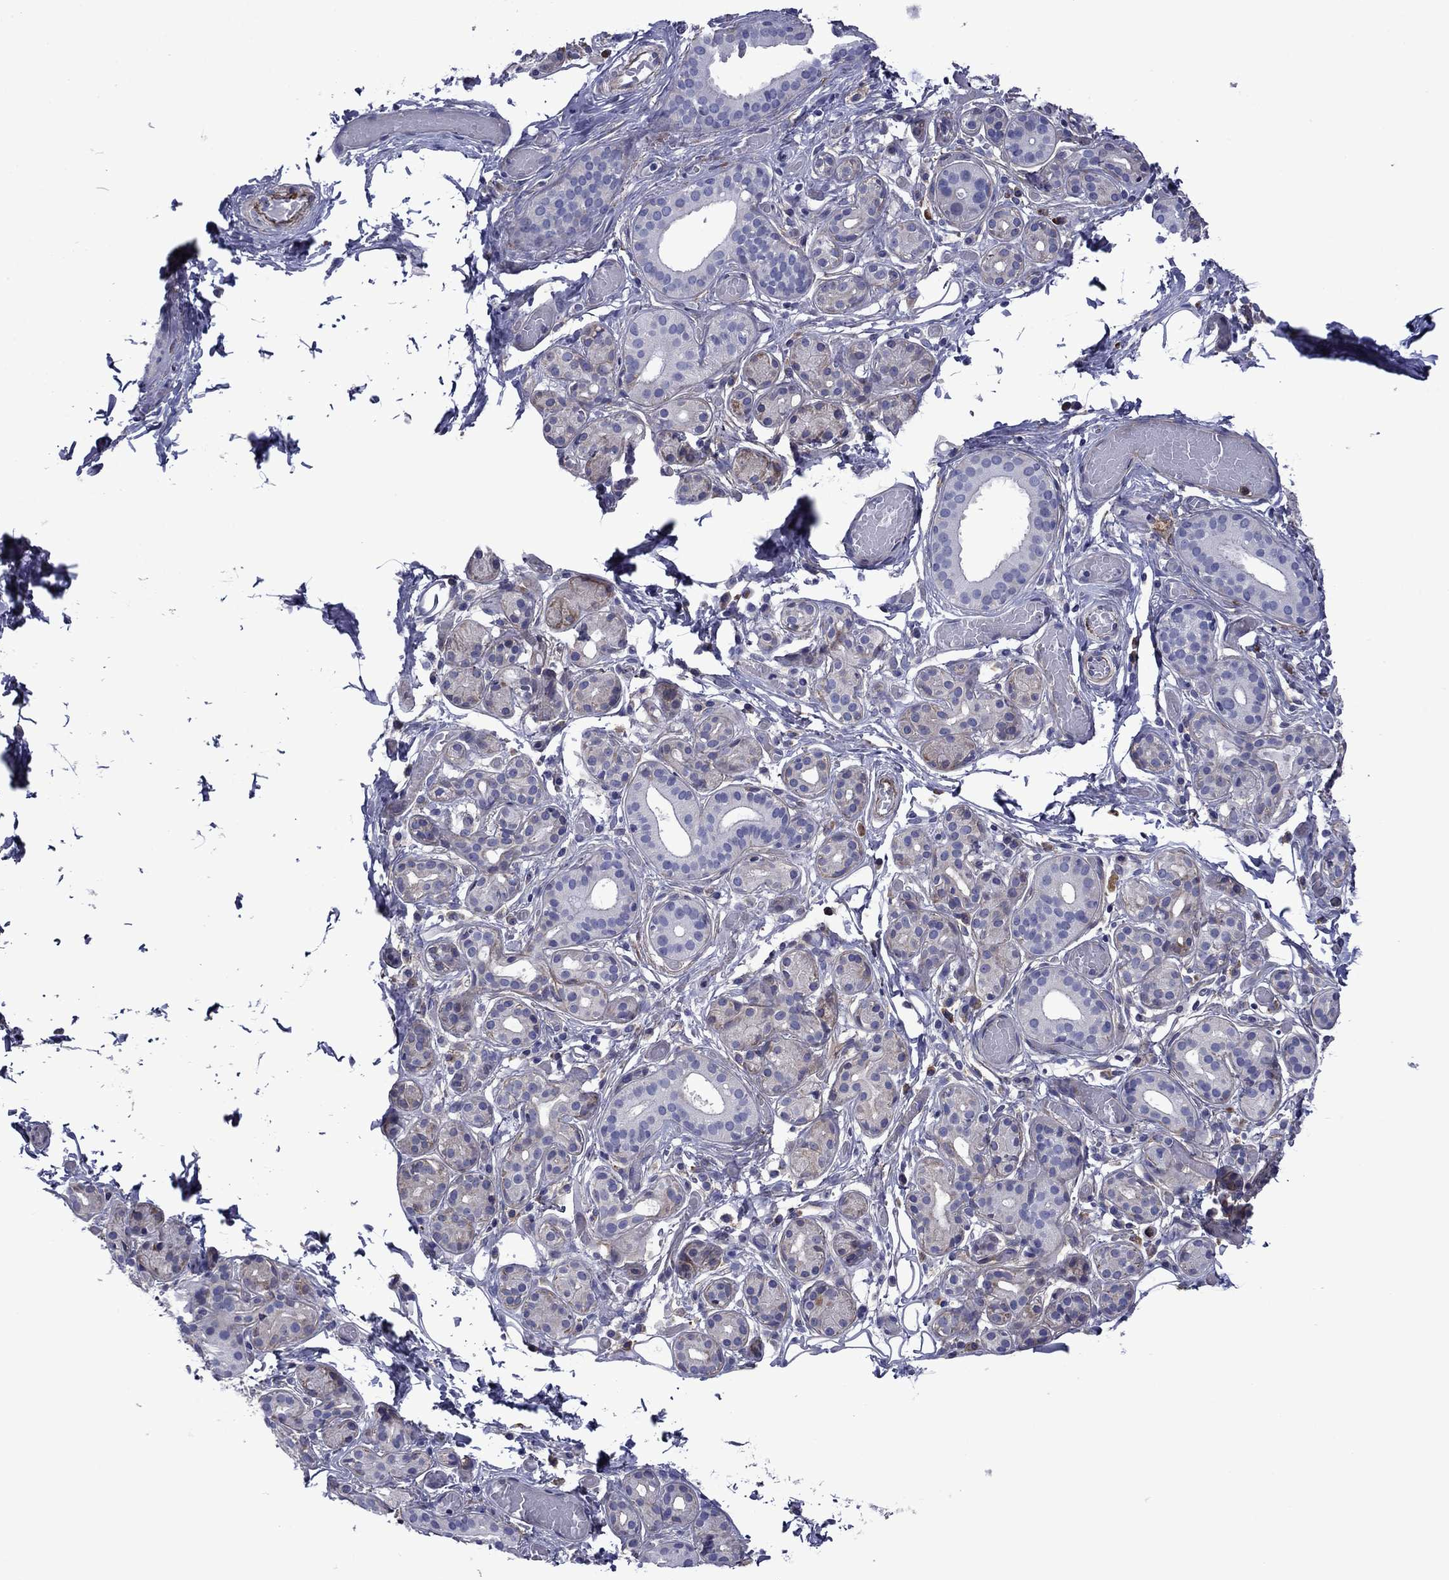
{"staining": {"intensity": "negative", "quantity": "none", "location": "none"}, "tissue": "salivary gland", "cell_type": "Glandular cells", "image_type": "normal", "snomed": [{"axis": "morphology", "description": "Normal tissue, NOS"}, {"axis": "topography", "description": "Salivary gland"}, {"axis": "topography", "description": "Peripheral nerve tissue"}], "caption": "DAB (3,3'-diaminobenzidine) immunohistochemical staining of normal human salivary gland reveals no significant staining in glandular cells. (IHC, brightfield microscopy, high magnification).", "gene": "HSPG2", "patient": {"sex": "male", "age": 71}}